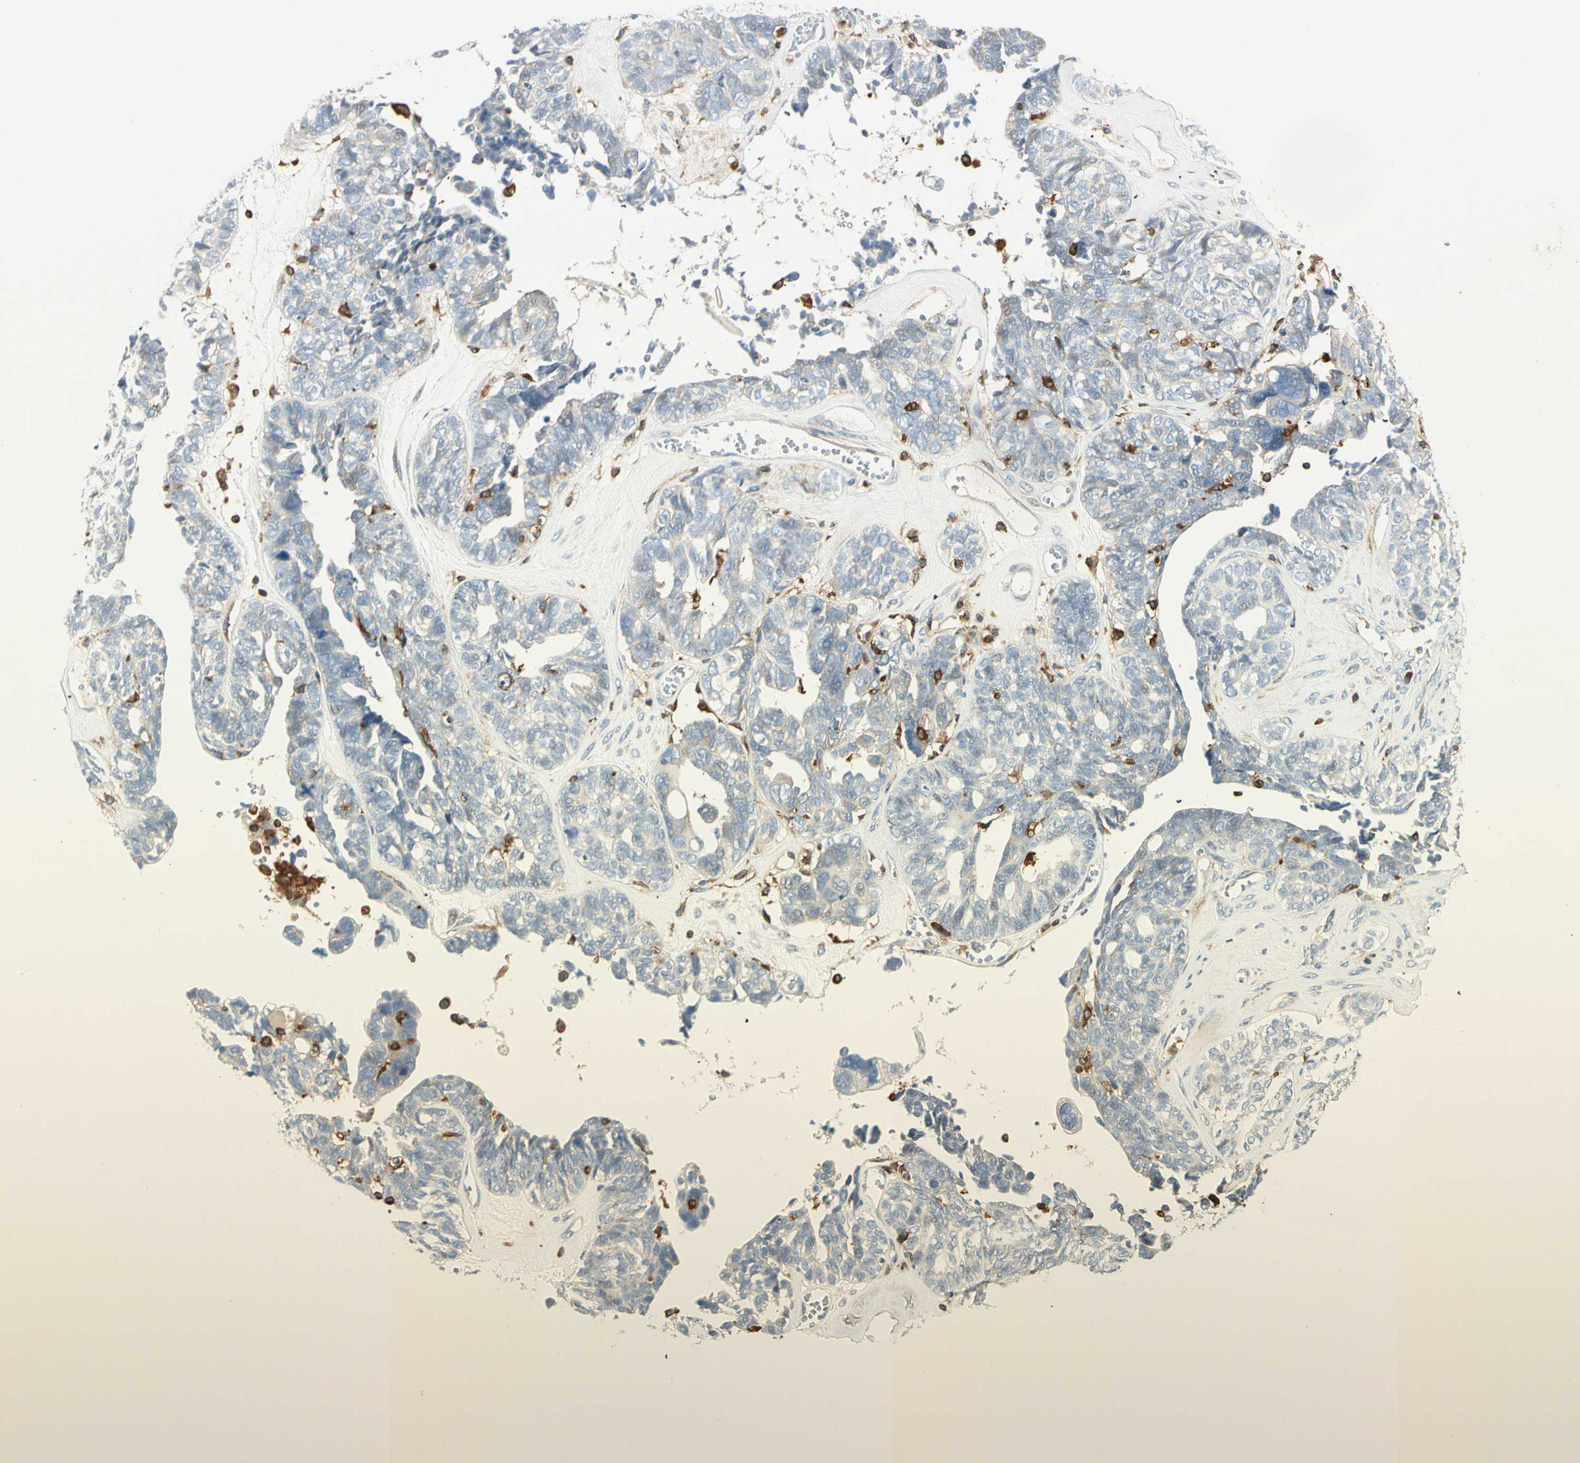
{"staining": {"intensity": "negative", "quantity": "none", "location": "none"}, "tissue": "ovarian cancer", "cell_type": "Tumor cells", "image_type": "cancer", "snomed": [{"axis": "morphology", "description": "Cystadenocarcinoma, serous, NOS"}, {"axis": "topography", "description": "Ovary"}], "caption": "Tumor cells show no significant positivity in ovarian cancer.", "gene": "FMNL1", "patient": {"sex": "female", "age": 79}}